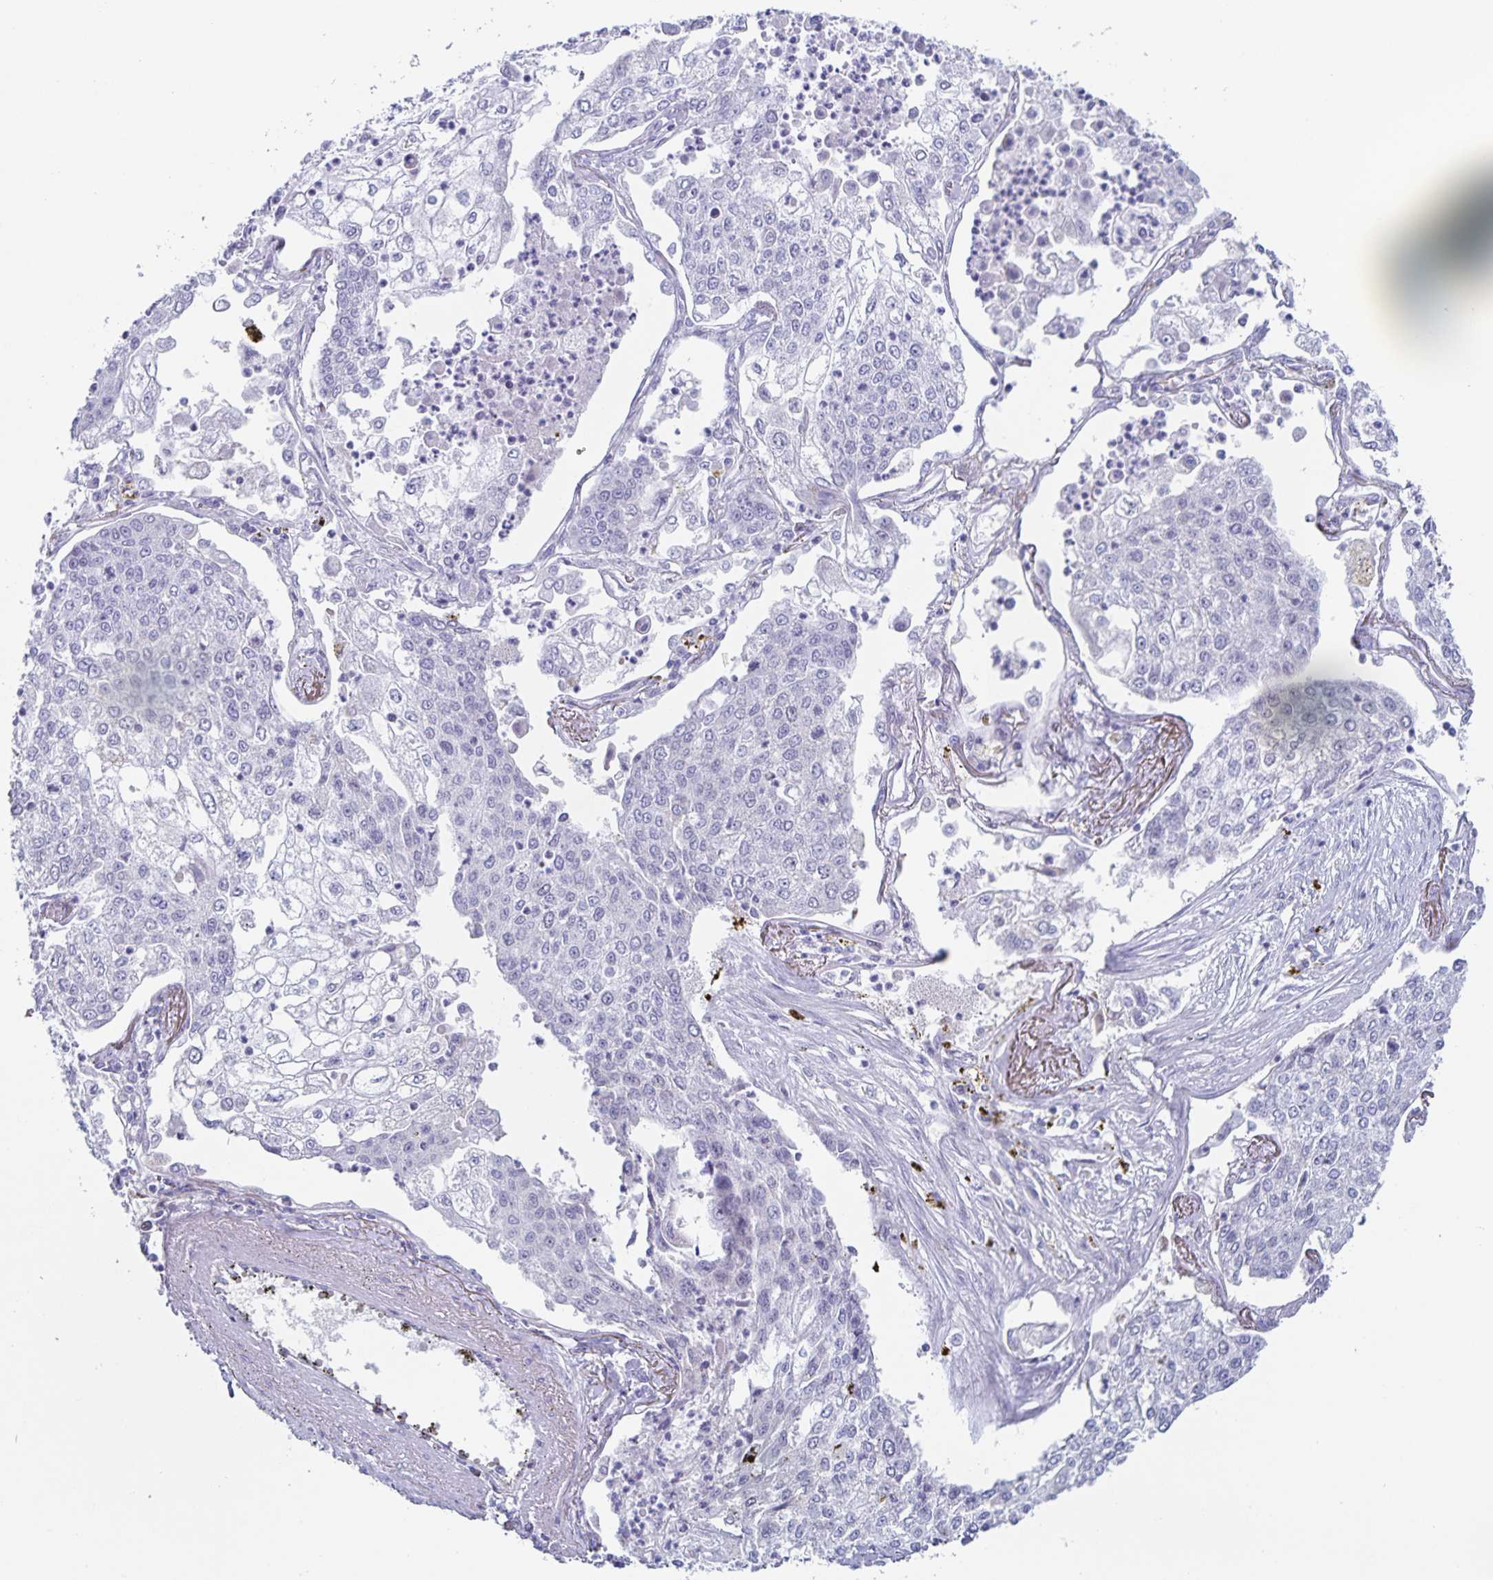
{"staining": {"intensity": "negative", "quantity": "none", "location": "none"}, "tissue": "lung cancer", "cell_type": "Tumor cells", "image_type": "cancer", "snomed": [{"axis": "morphology", "description": "Squamous cell carcinoma, NOS"}, {"axis": "topography", "description": "Lung"}], "caption": "The micrograph shows no staining of tumor cells in lung squamous cell carcinoma.", "gene": "CENPH", "patient": {"sex": "male", "age": 74}}